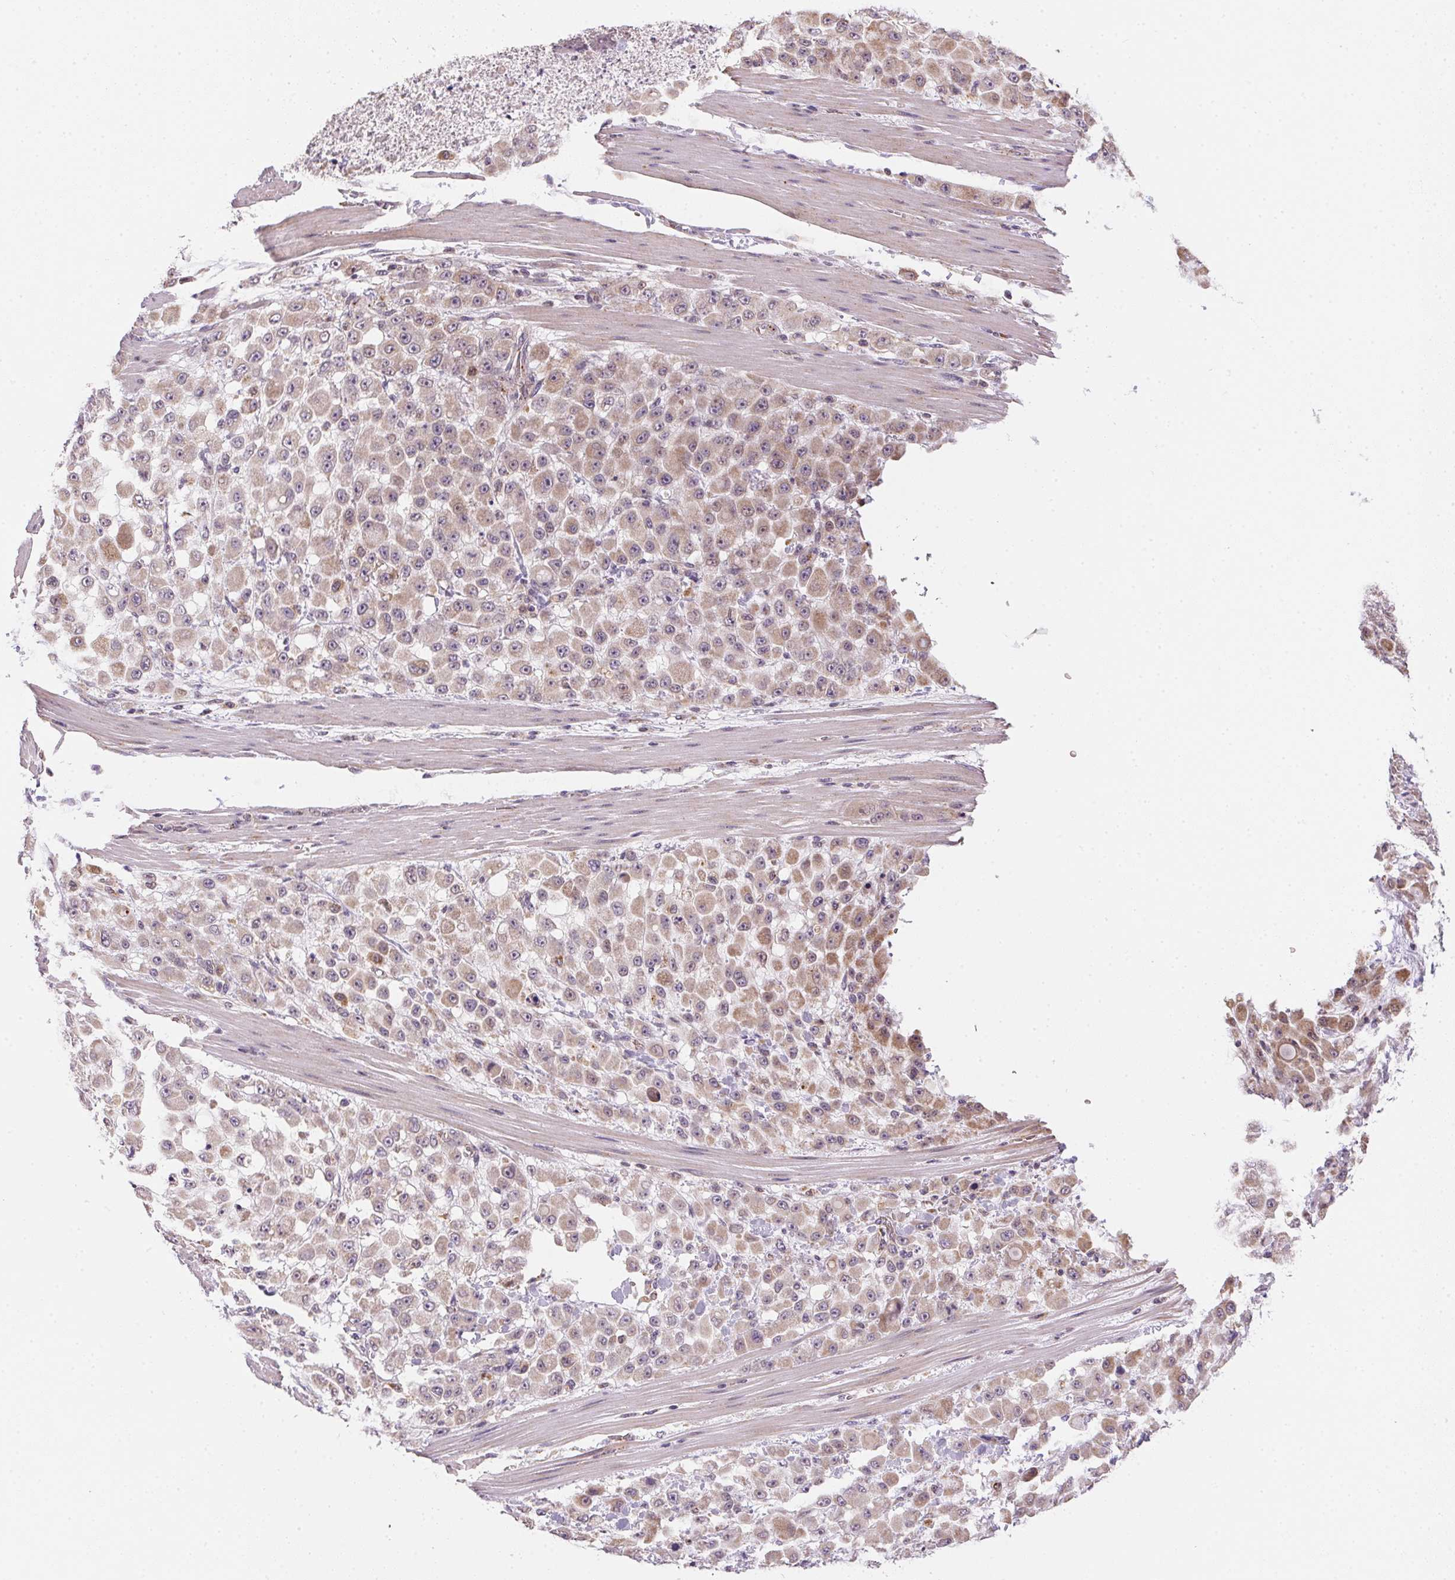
{"staining": {"intensity": "weak", "quantity": "25%-75%", "location": "cytoplasmic/membranous"}, "tissue": "stomach cancer", "cell_type": "Tumor cells", "image_type": "cancer", "snomed": [{"axis": "morphology", "description": "Adenocarcinoma, NOS"}, {"axis": "topography", "description": "Stomach"}], "caption": "IHC of human stomach cancer reveals low levels of weak cytoplasmic/membranous staining in approximately 25%-75% of tumor cells.", "gene": "METTL13", "patient": {"sex": "female", "age": 76}}